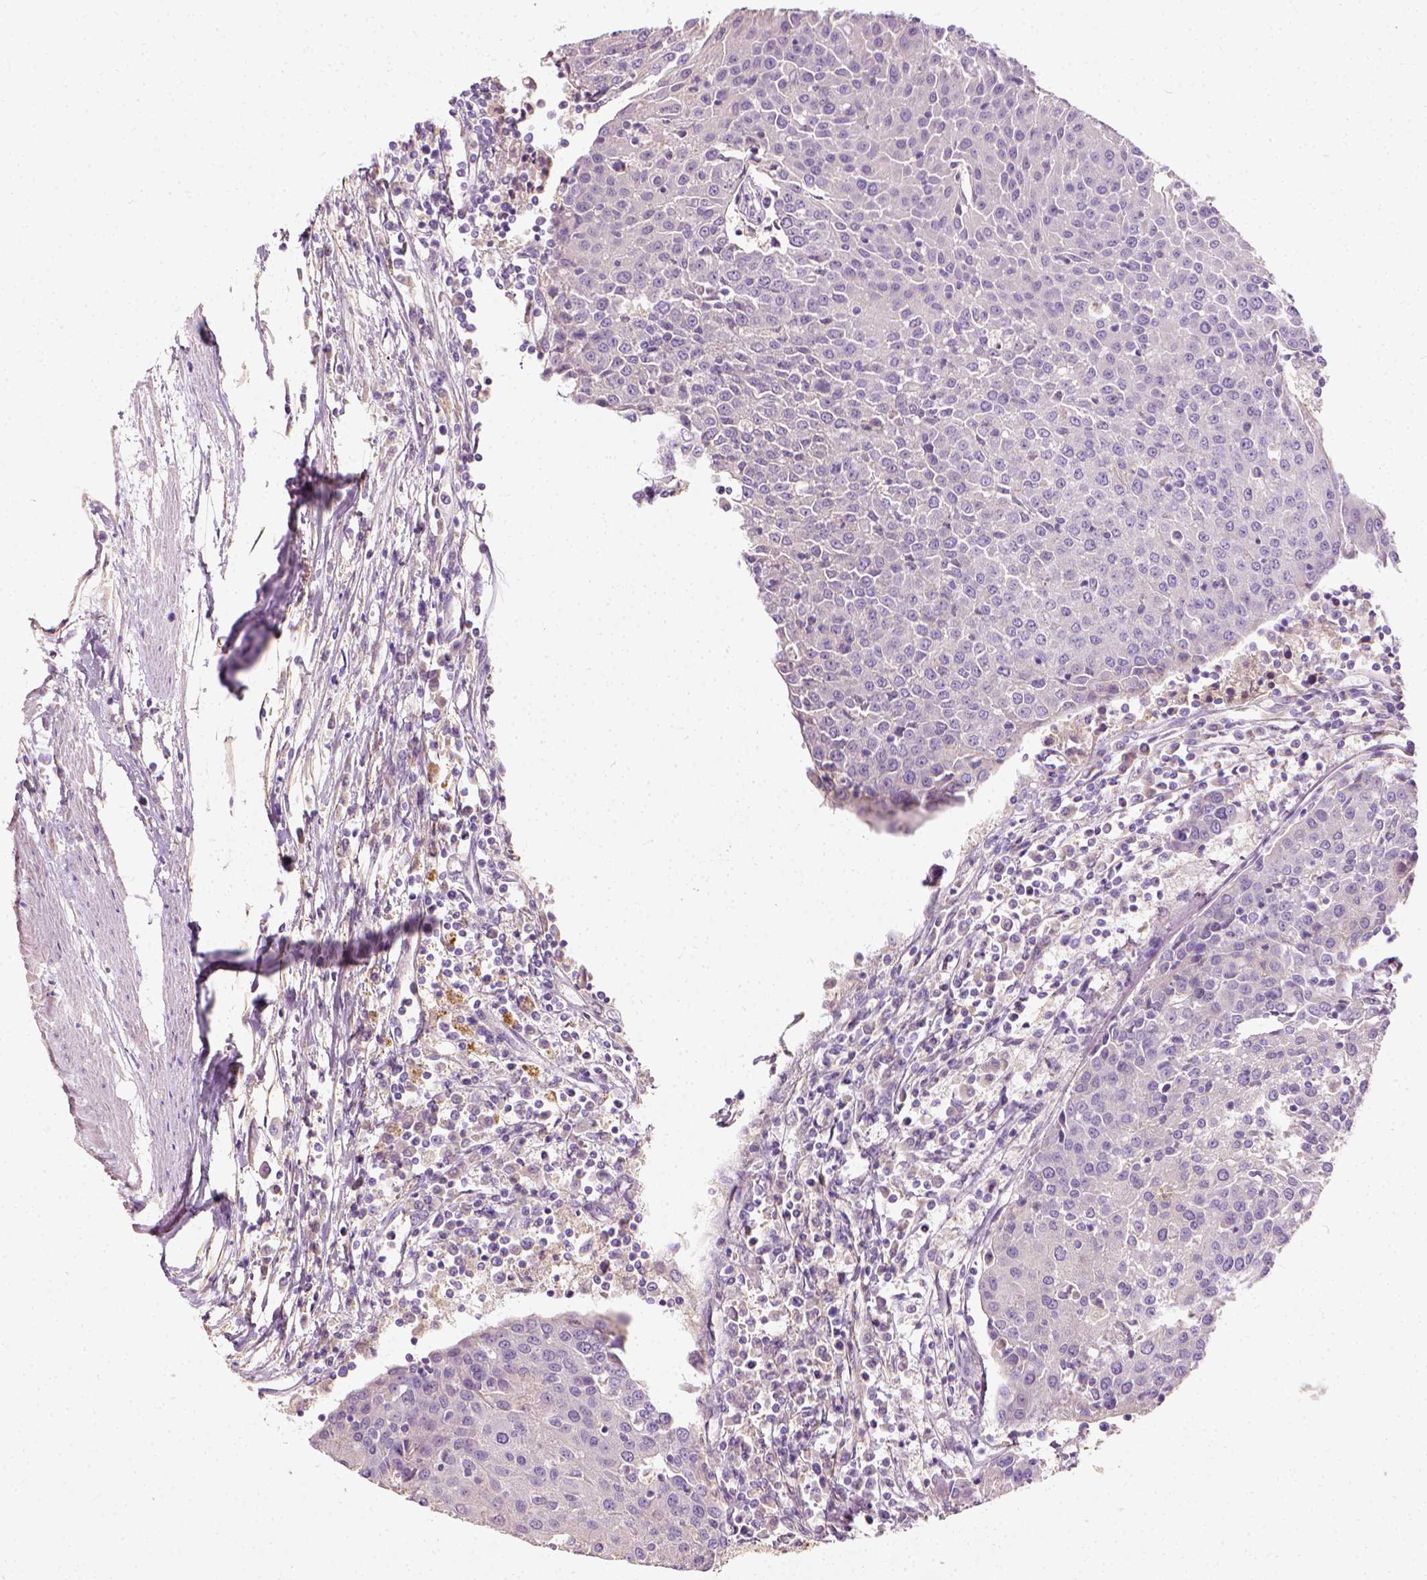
{"staining": {"intensity": "negative", "quantity": "none", "location": "none"}, "tissue": "urothelial cancer", "cell_type": "Tumor cells", "image_type": "cancer", "snomed": [{"axis": "morphology", "description": "Urothelial carcinoma, High grade"}, {"axis": "topography", "description": "Urinary bladder"}], "caption": "Urothelial cancer was stained to show a protein in brown. There is no significant expression in tumor cells.", "gene": "DHCR24", "patient": {"sex": "female", "age": 85}}